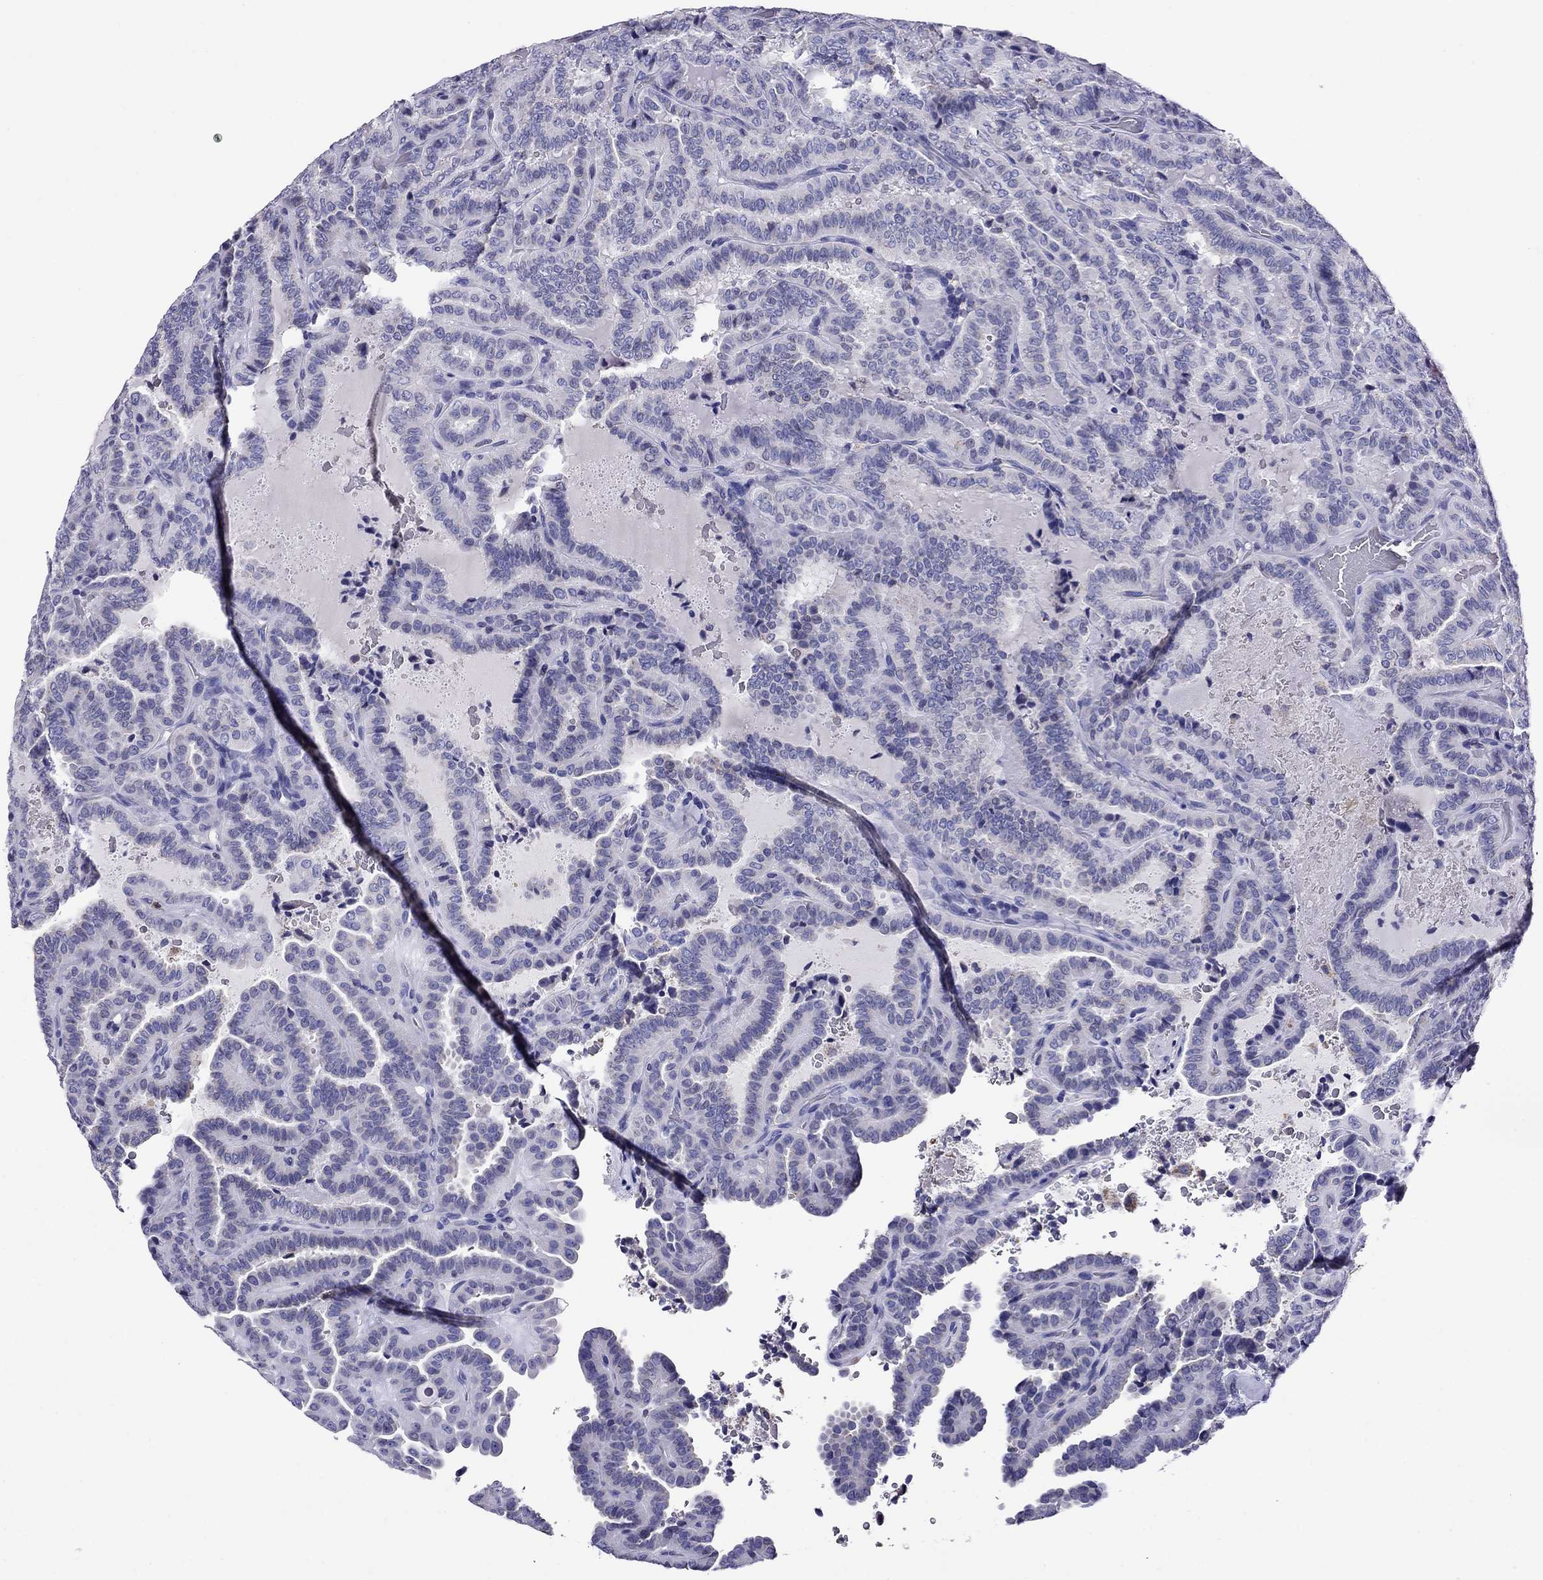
{"staining": {"intensity": "negative", "quantity": "none", "location": "none"}, "tissue": "thyroid cancer", "cell_type": "Tumor cells", "image_type": "cancer", "snomed": [{"axis": "morphology", "description": "Papillary adenocarcinoma, NOS"}, {"axis": "topography", "description": "Thyroid gland"}], "caption": "This is an immunohistochemistry histopathology image of human papillary adenocarcinoma (thyroid). There is no positivity in tumor cells.", "gene": "SCG2", "patient": {"sex": "female", "age": 39}}